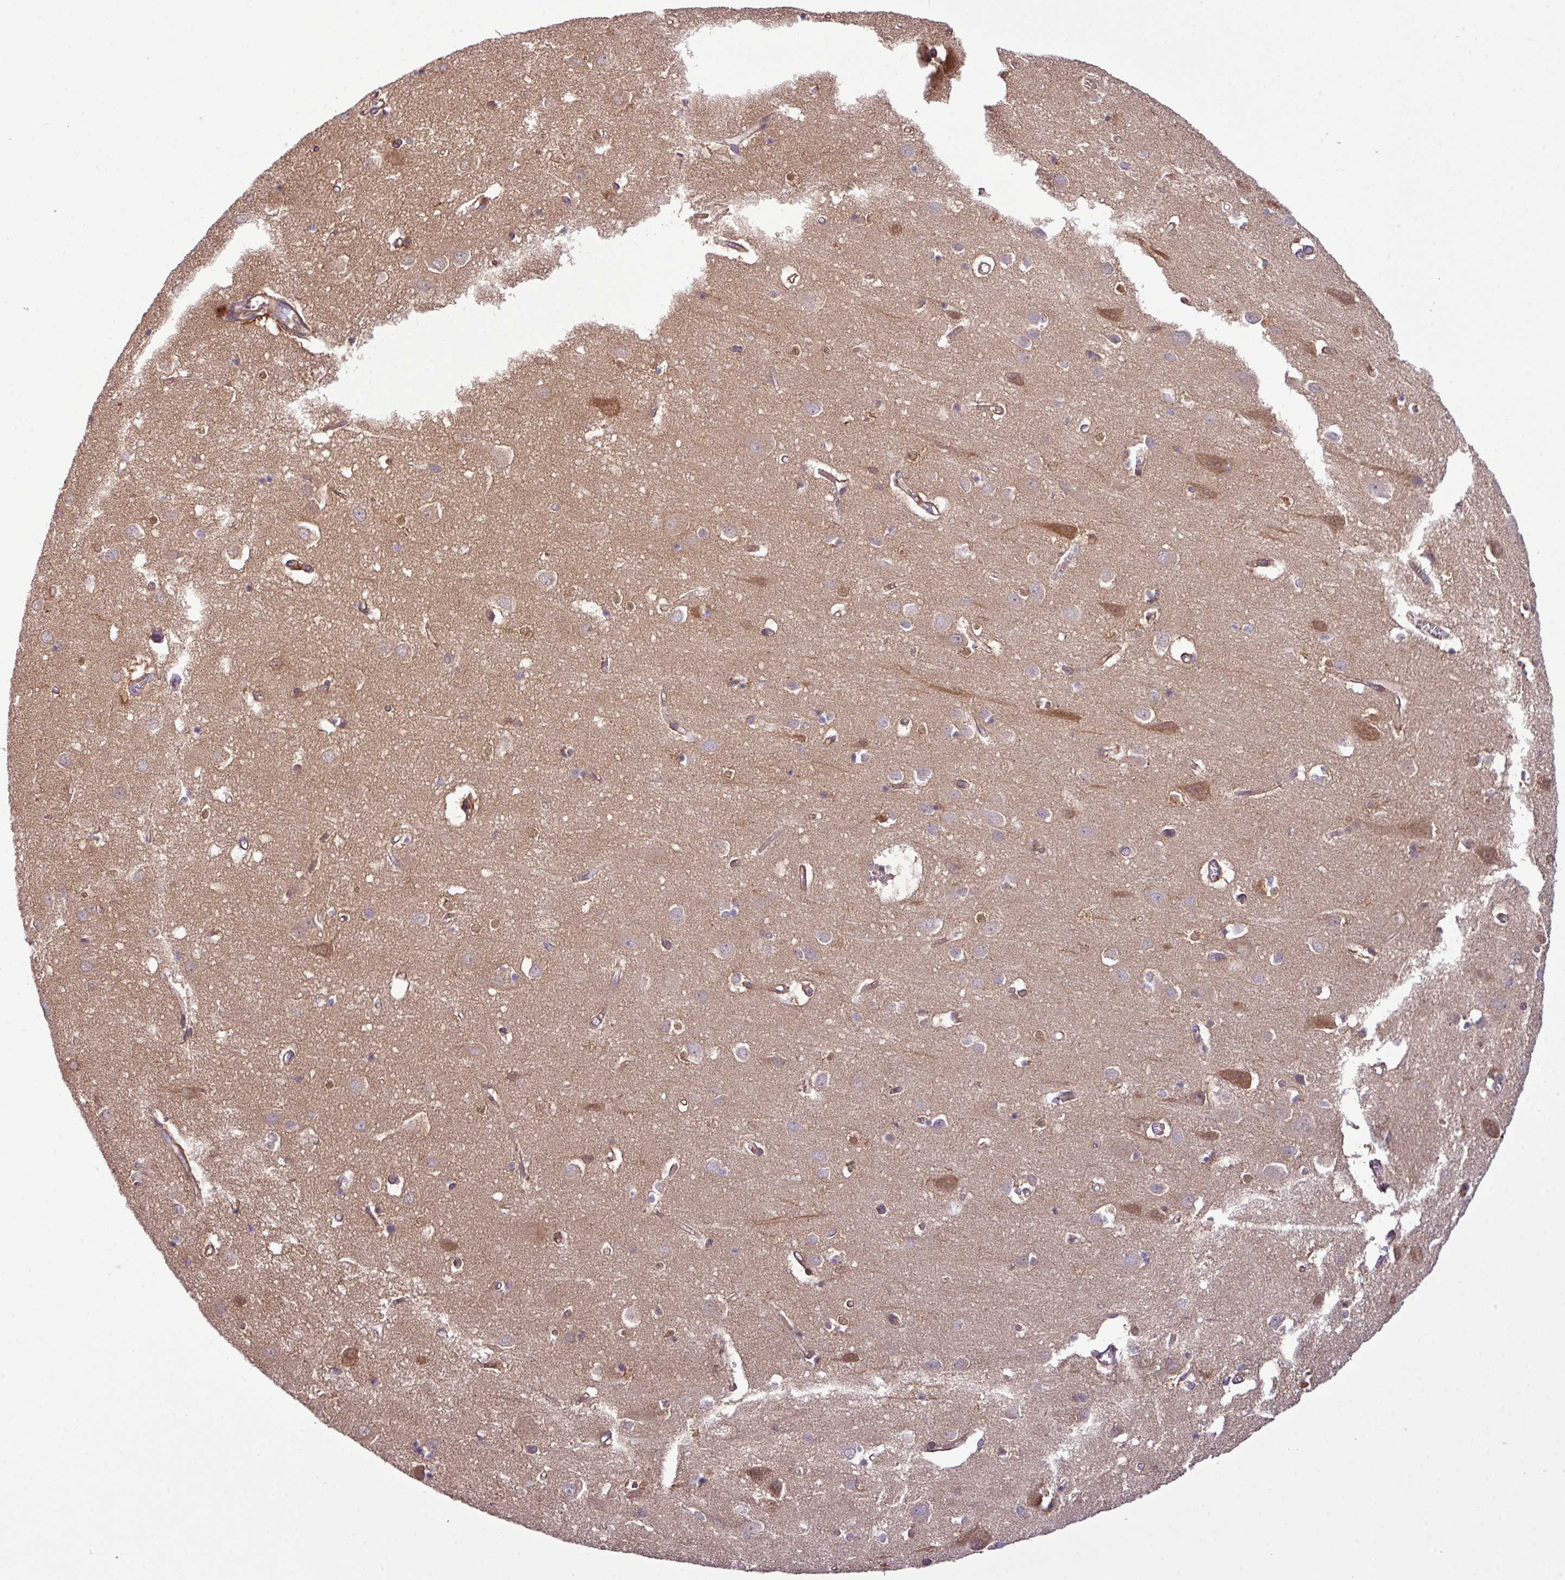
{"staining": {"intensity": "moderate", "quantity": "25%-75%", "location": "cytoplasmic/membranous"}, "tissue": "cerebral cortex", "cell_type": "Endothelial cells", "image_type": "normal", "snomed": [{"axis": "morphology", "description": "Normal tissue, NOS"}, {"axis": "topography", "description": "Cerebral cortex"}], "caption": "Immunohistochemistry micrograph of normal cerebral cortex stained for a protein (brown), which exhibits medium levels of moderate cytoplasmic/membranous expression in about 25%-75% of endothelial cells.", "gene": "XIAP", "patient": {"sex": "male", "age": 70}}